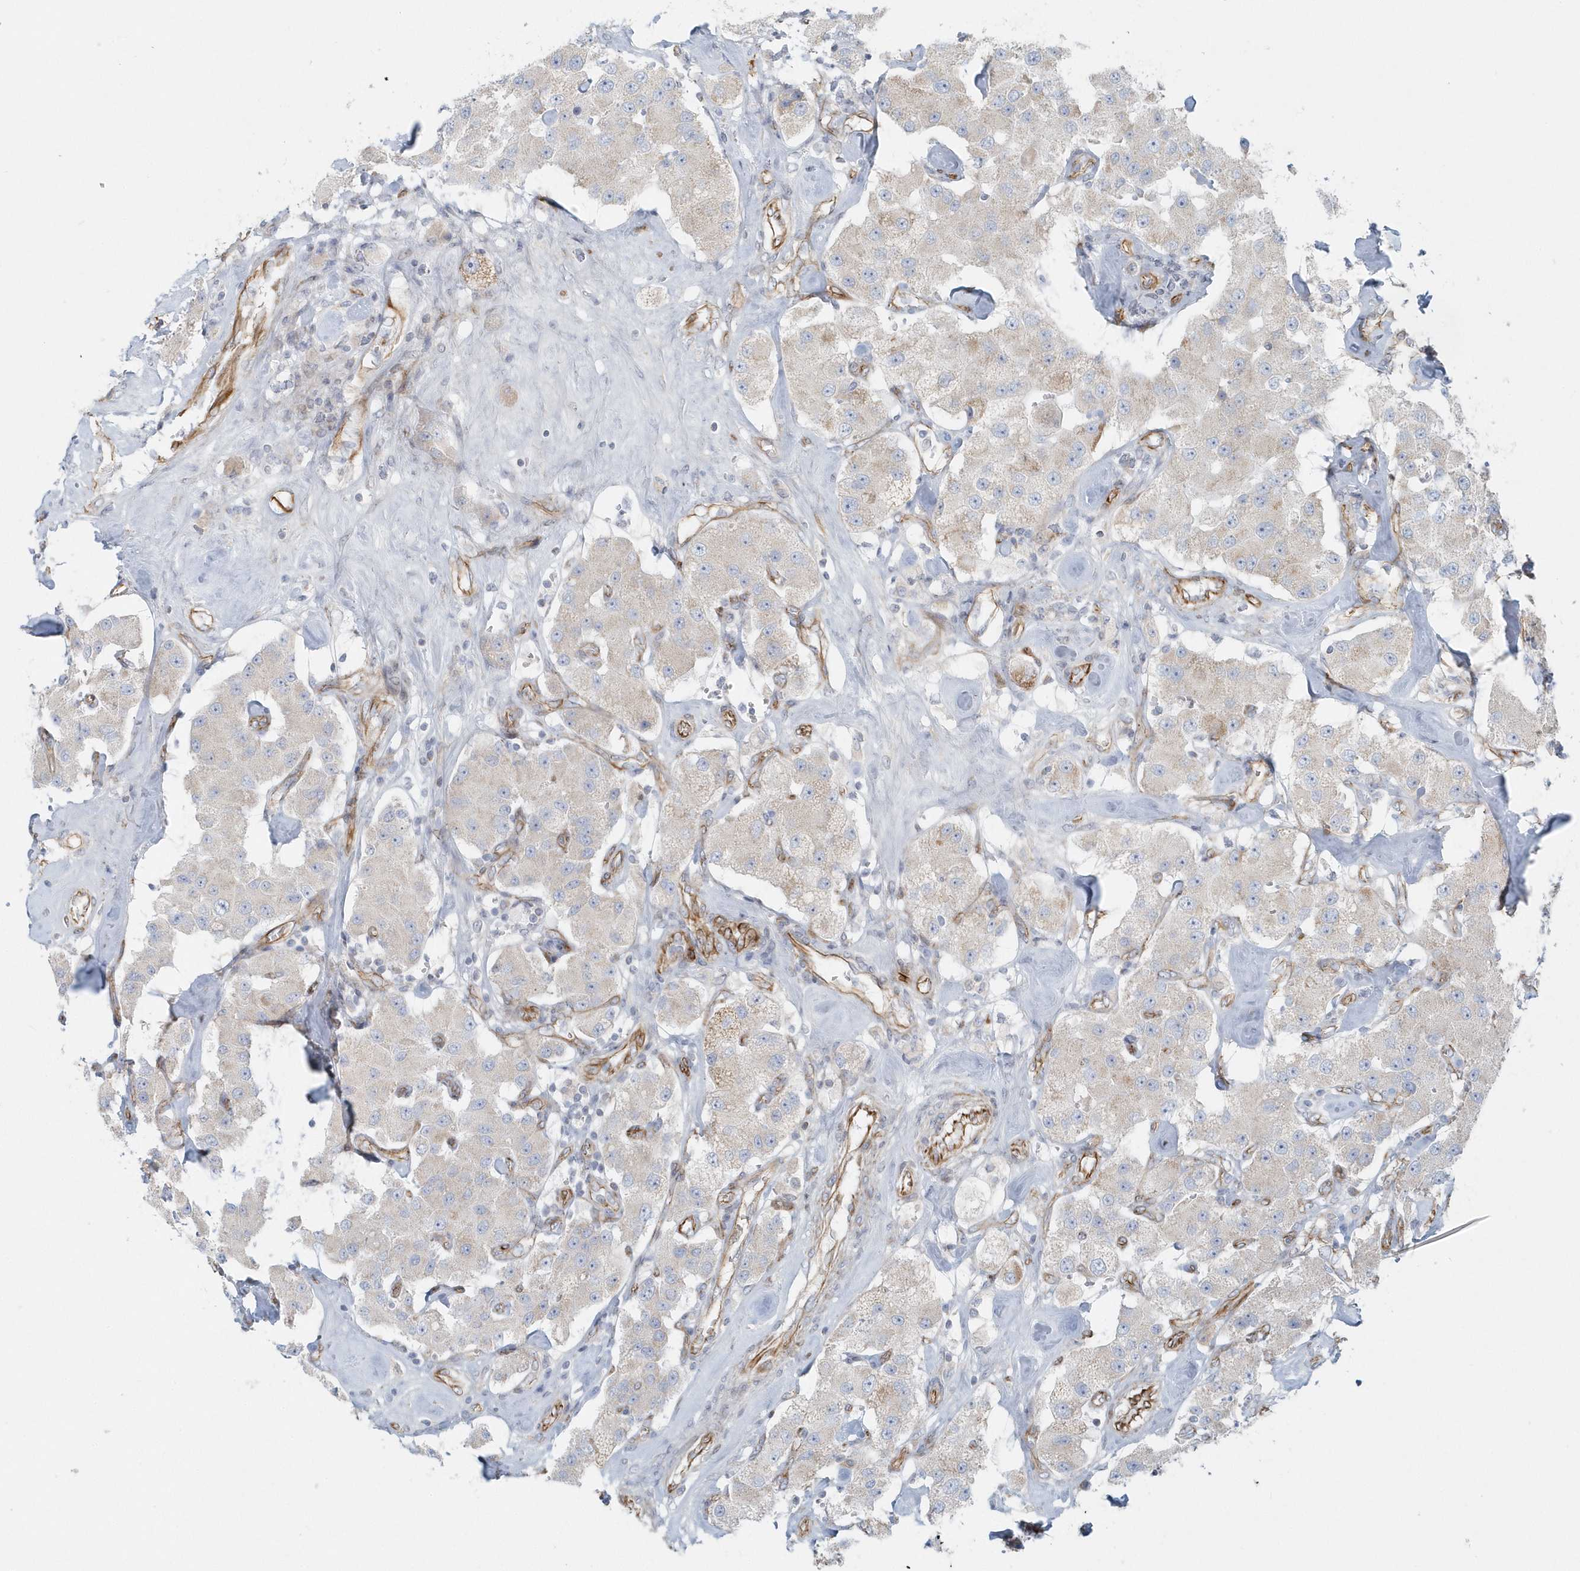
{"staining": {"intensity": "weak", "quantity": "<25%", "location": "cytoplasmic/membranous"}, "tissue": "carcinoid", "cell_type": "Tumor cells", "image_type": "cancer", "snomed": [{"axis": "morphology", "description": "Carcinoid, malignant, NOS"}, {"axis": "topography", "description": "Pancreas"}], "caption": "IHC of malignant carcinoid shows no staining in tumor cells. Nuclei are stained in blue.", "gene": "GPR152", "patient": {"sex": "male", "age": 41}}